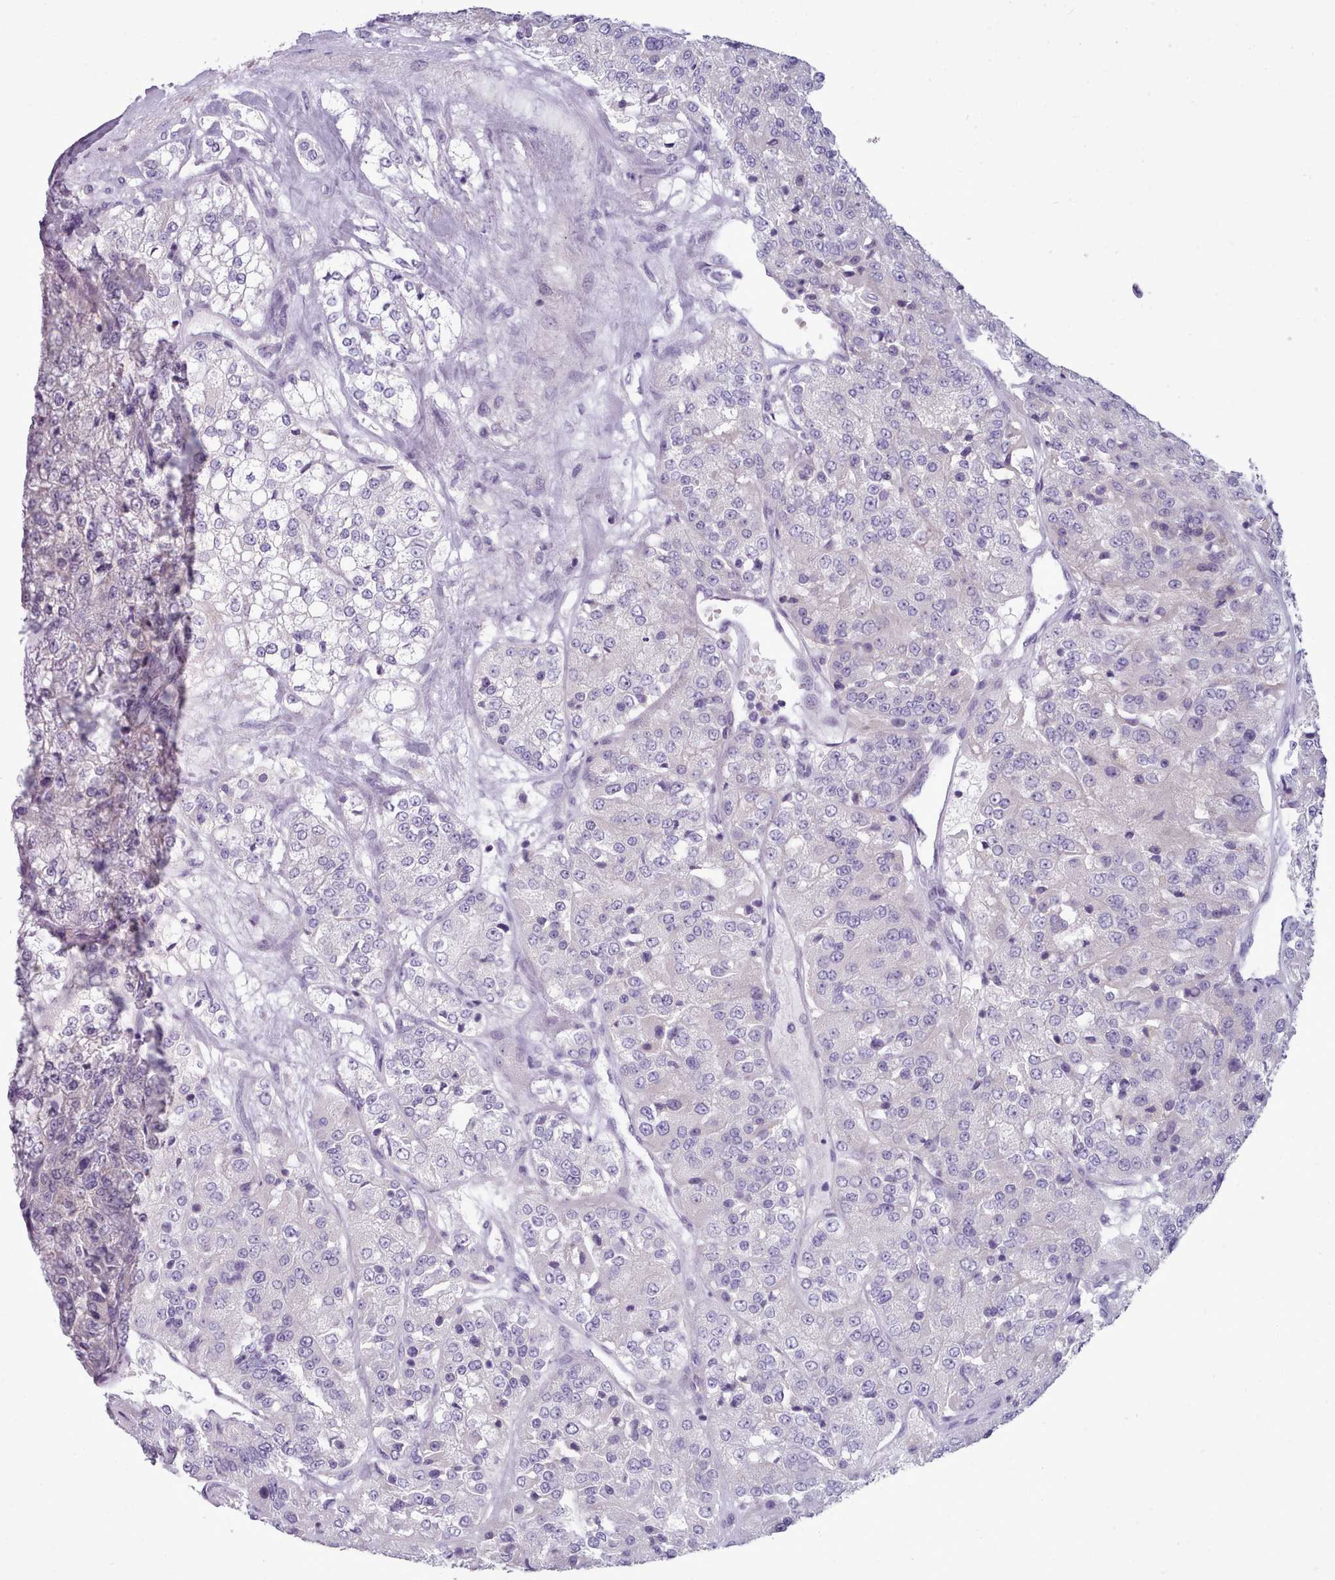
{"staining": {"intensity": "negative", "quantity": "none", "location": "none"}, "tissue": "renal cancer", "cell_type": "Tumor cells", "image_type": "cancer", "snomed": [{"axis": "morphology", "description": "Adenocarcinoma, NOS"}, {"axis": "topography", "description": "Kidney"}], "caption": "An image of human adenocarcinoma (renal) is negative for staining in tumor cells. Brightfield microscopy of immunohistochemistry (IHC) stained with DAB (brown) and hematoxylin (blue), captured at high magnification.", "gene": "MYRFL", "patient": {"sex": "female", "age": 63}}